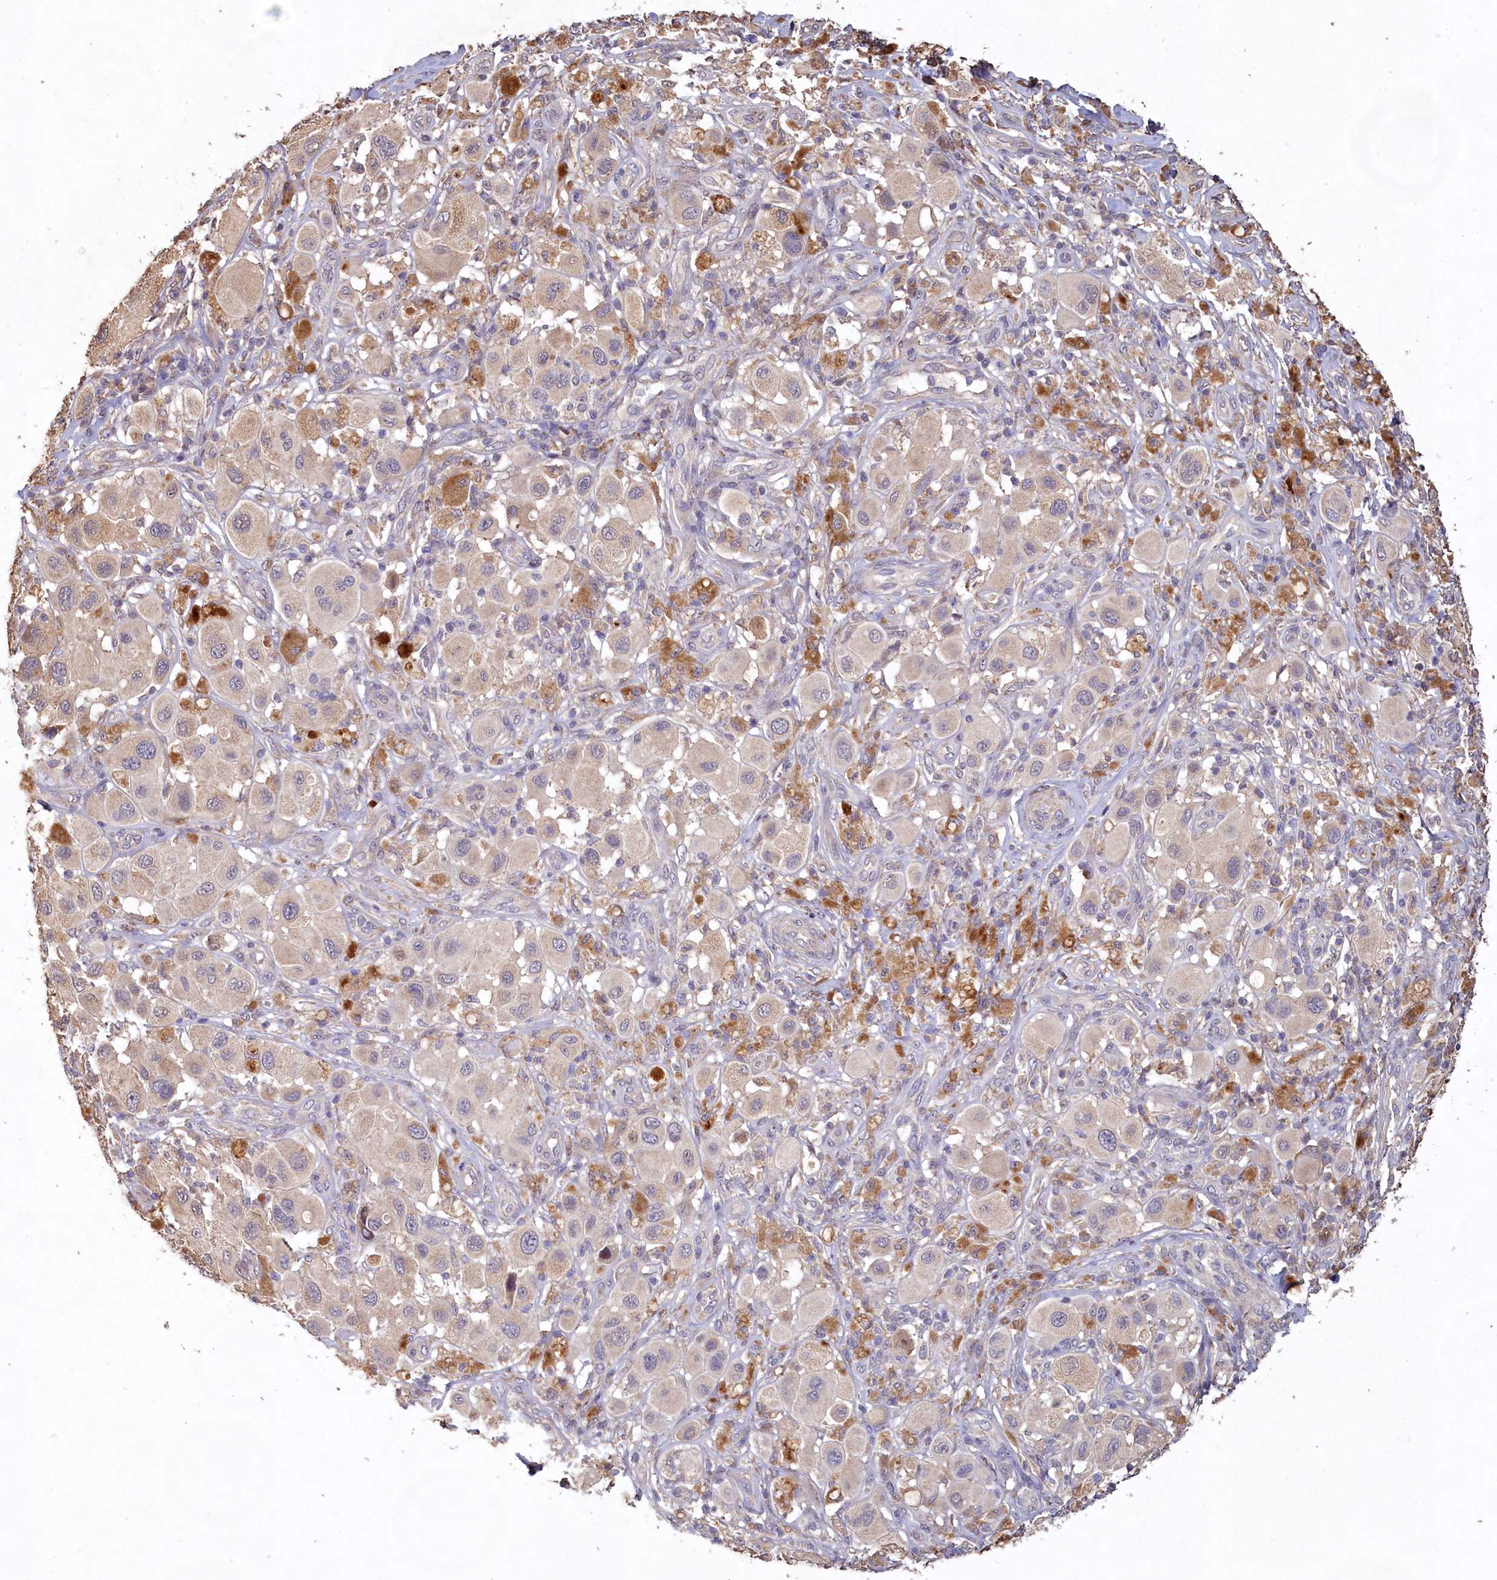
{"staining": {"intensity": "moderate", "quantity": "<25%", "location": "cytoplasmic/membranous"}, "tissue": "melanoma", "cell_type": "Tumor cells", "image_type": "cancer", "snomed": [{"axis": "morphology", "description": "Malignant melanoma, Metastatic site"}, {"axis": "topography", "description": "Skin"}], "caption": "Malignant melanoma (metastatic site) was stained to show a protein in brown. There is low levels of moderate cytoplasmic/membranous expression in about <25% of tumor cells. The protein is shown in brown color, while the nuclei are stained blue.", "gene": "FUNDC1", "patient": {"sex": "male", "age": 41}}